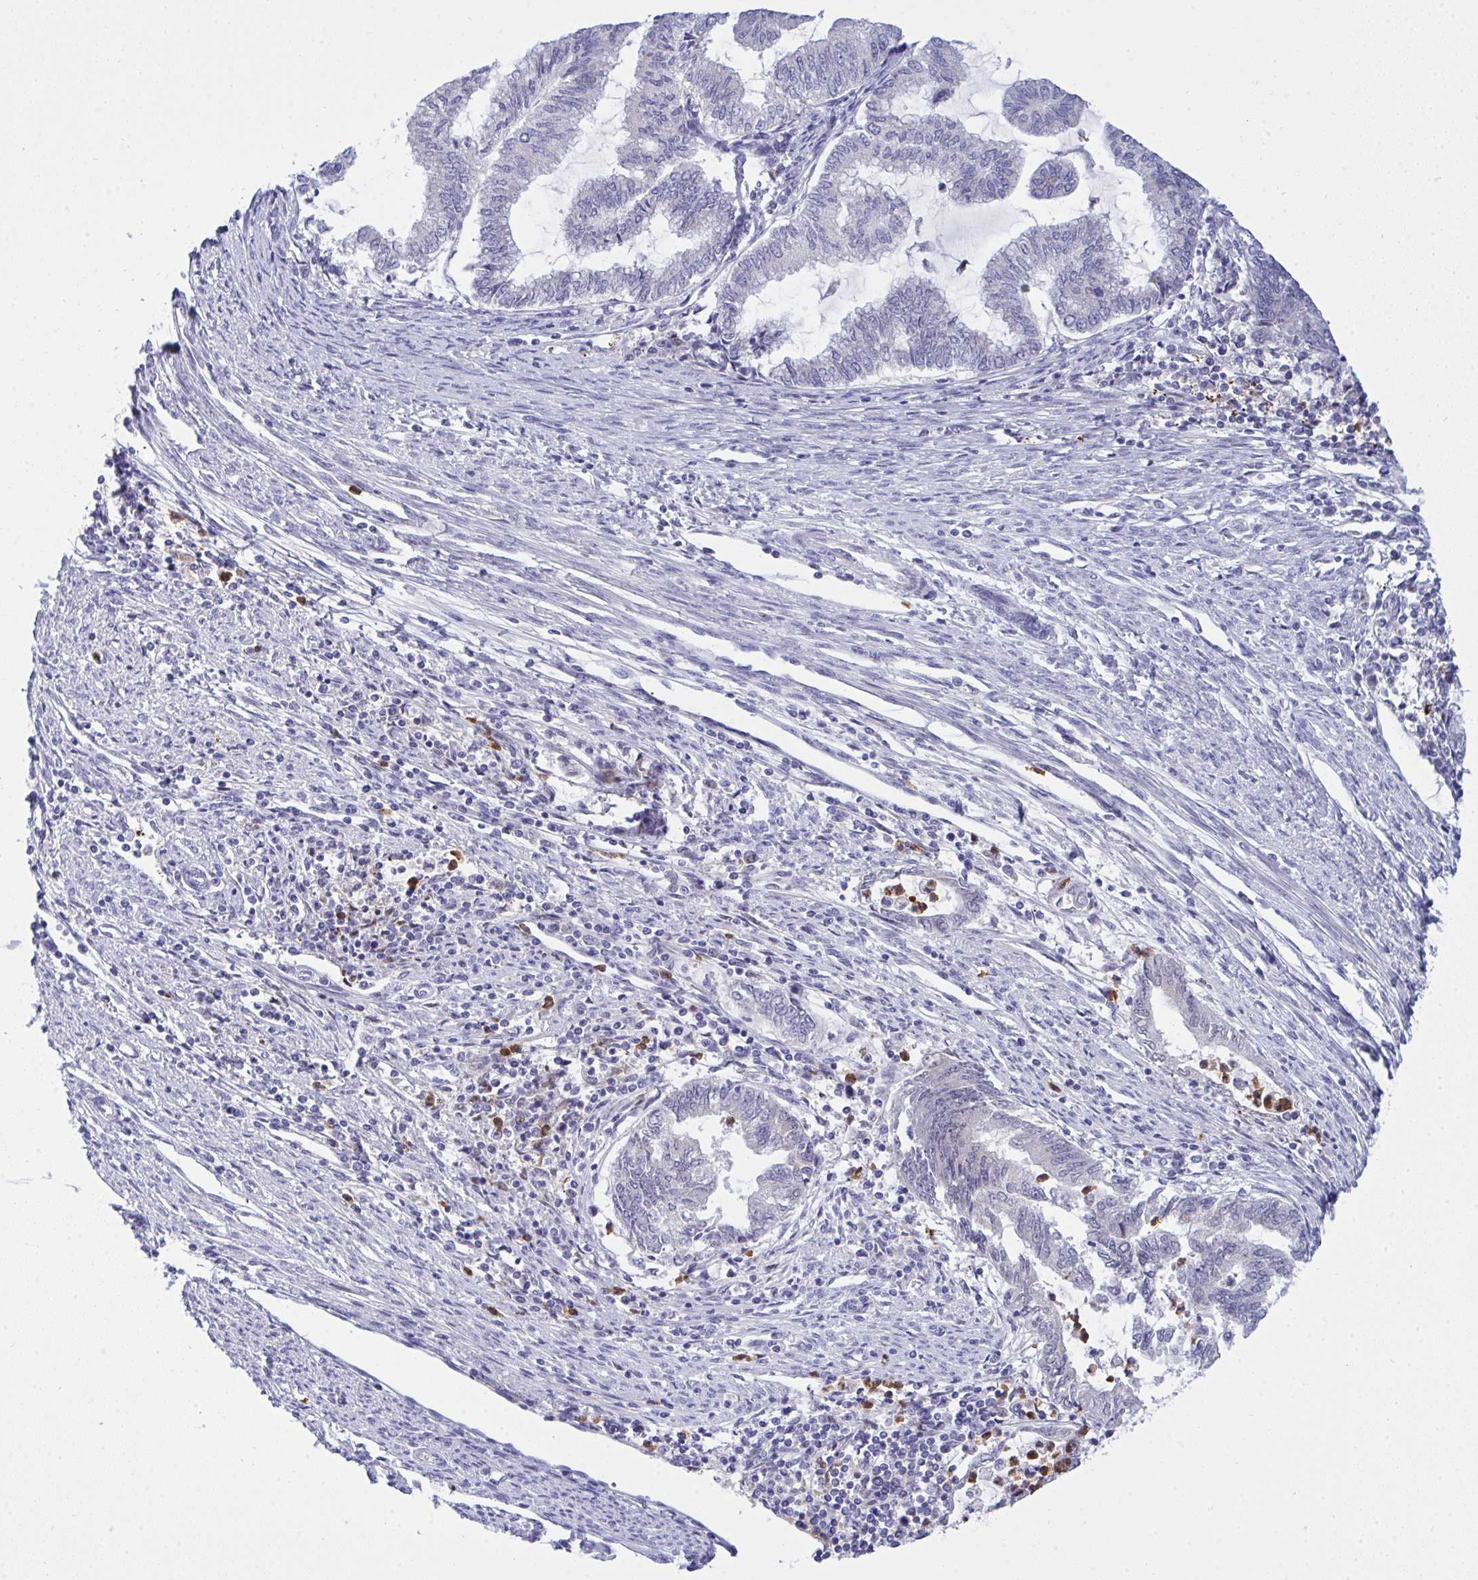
{"staining": {"intensity": "negative", "quantity": "none", "location": "none"}, "tissue": "endometrial cancer", "cell_type": "Tumor cells", "image_type": "cancer", "snomed": [{"axis": "morphology", "description": "Adenocarcinoma, NOS"}, {"axis": "topography", "description": "Endometrium"}], "caption": "Tumor cells show no significant staining in endometrial cancer (adenocarcinoma).", "gene": "ZNF554", "patient": {"sex": "female", "age": 79}}